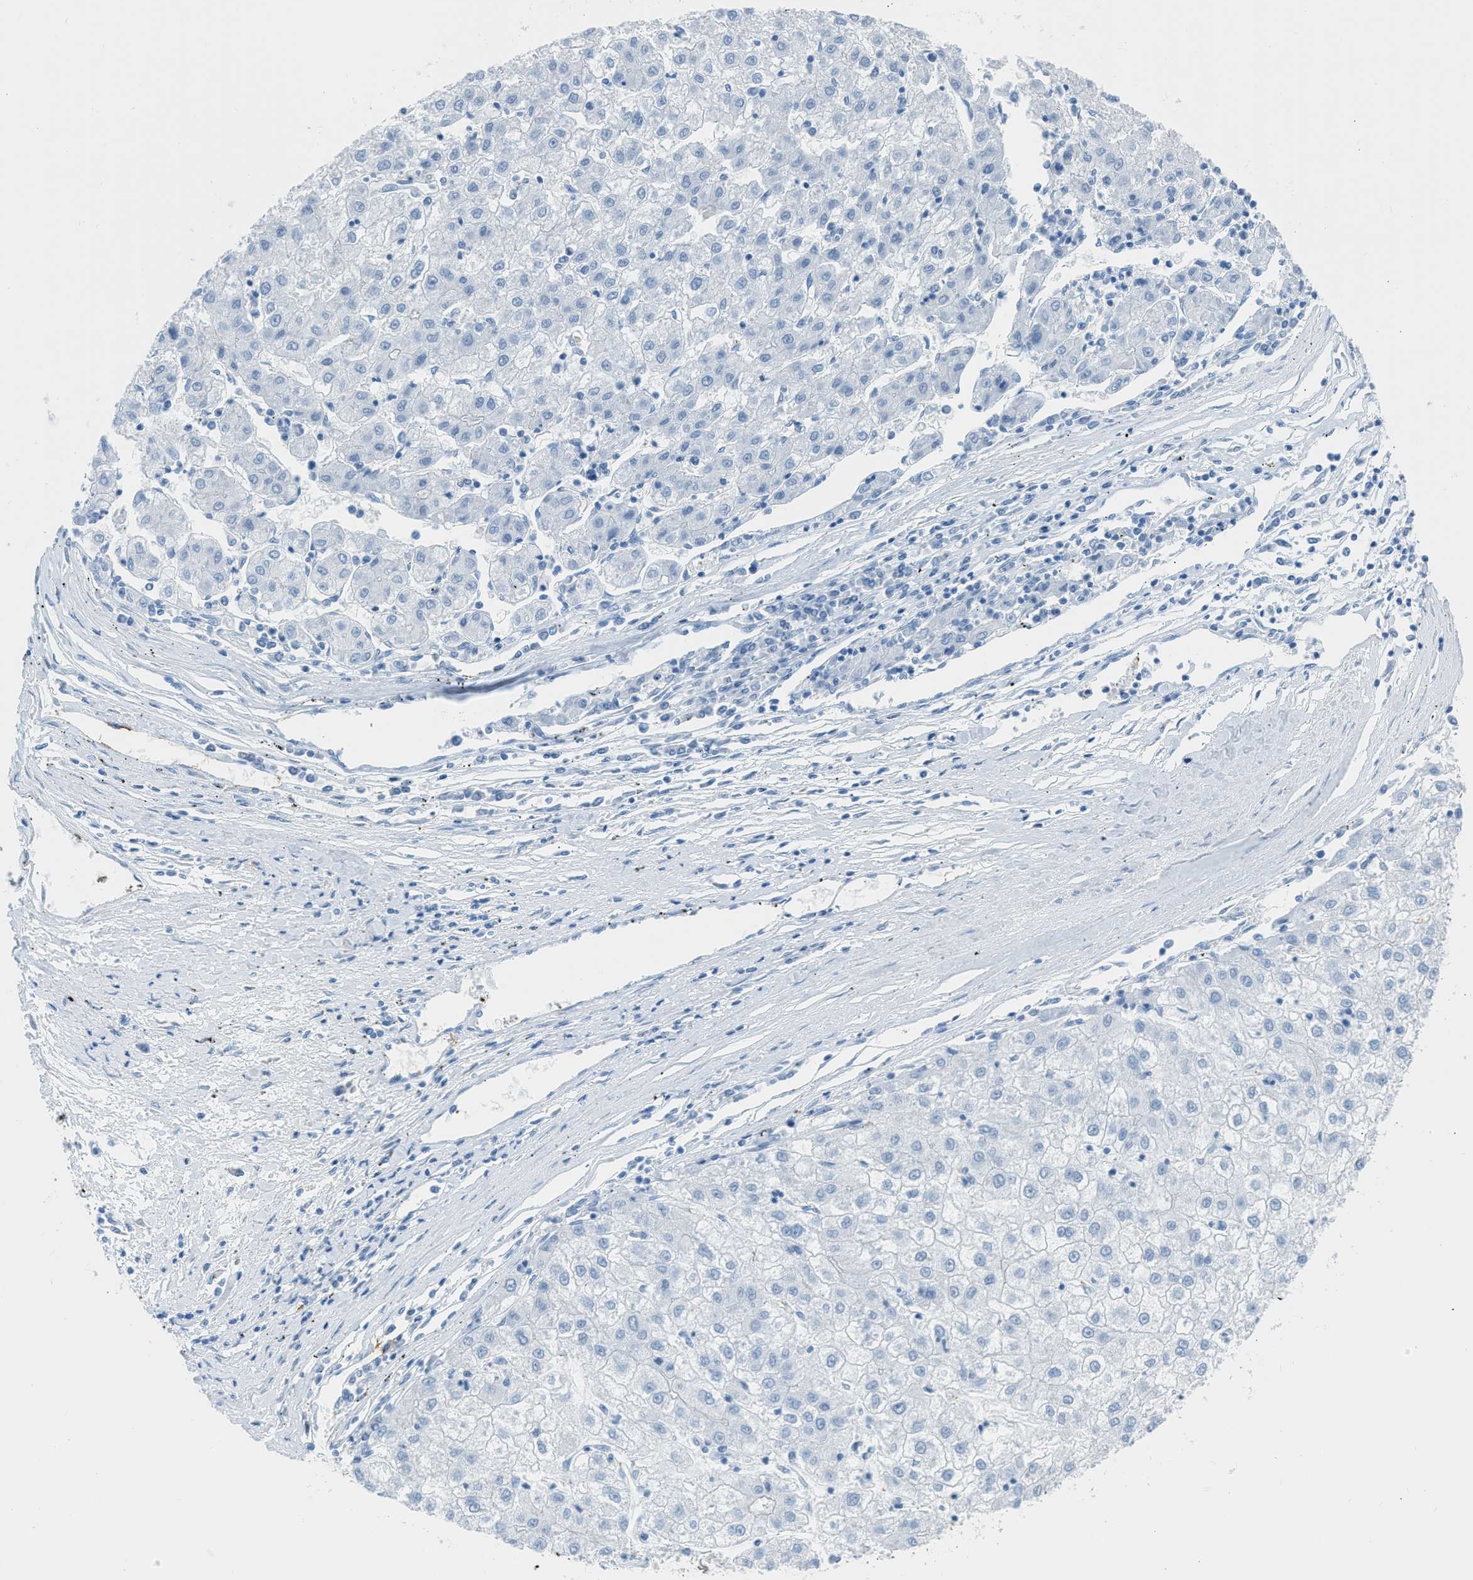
{"staining": {"intensity": "negative", "quantity": "none", "location": "none"}, "tissue": "liver cancer", "cell_type": "Tumor cells", "image_type": "cancer", "snomed": [{"axis": "morphology", "description": "Carcinoma, Hepatocellular, NOS"}, {"axis": "topography", "description": "Liver"}], "caption": "A micrograph of human liver cancer is negative for staining in tumor cells.", "gene": "FAIM2", "patient": {"sex": "male", "age": 72}}